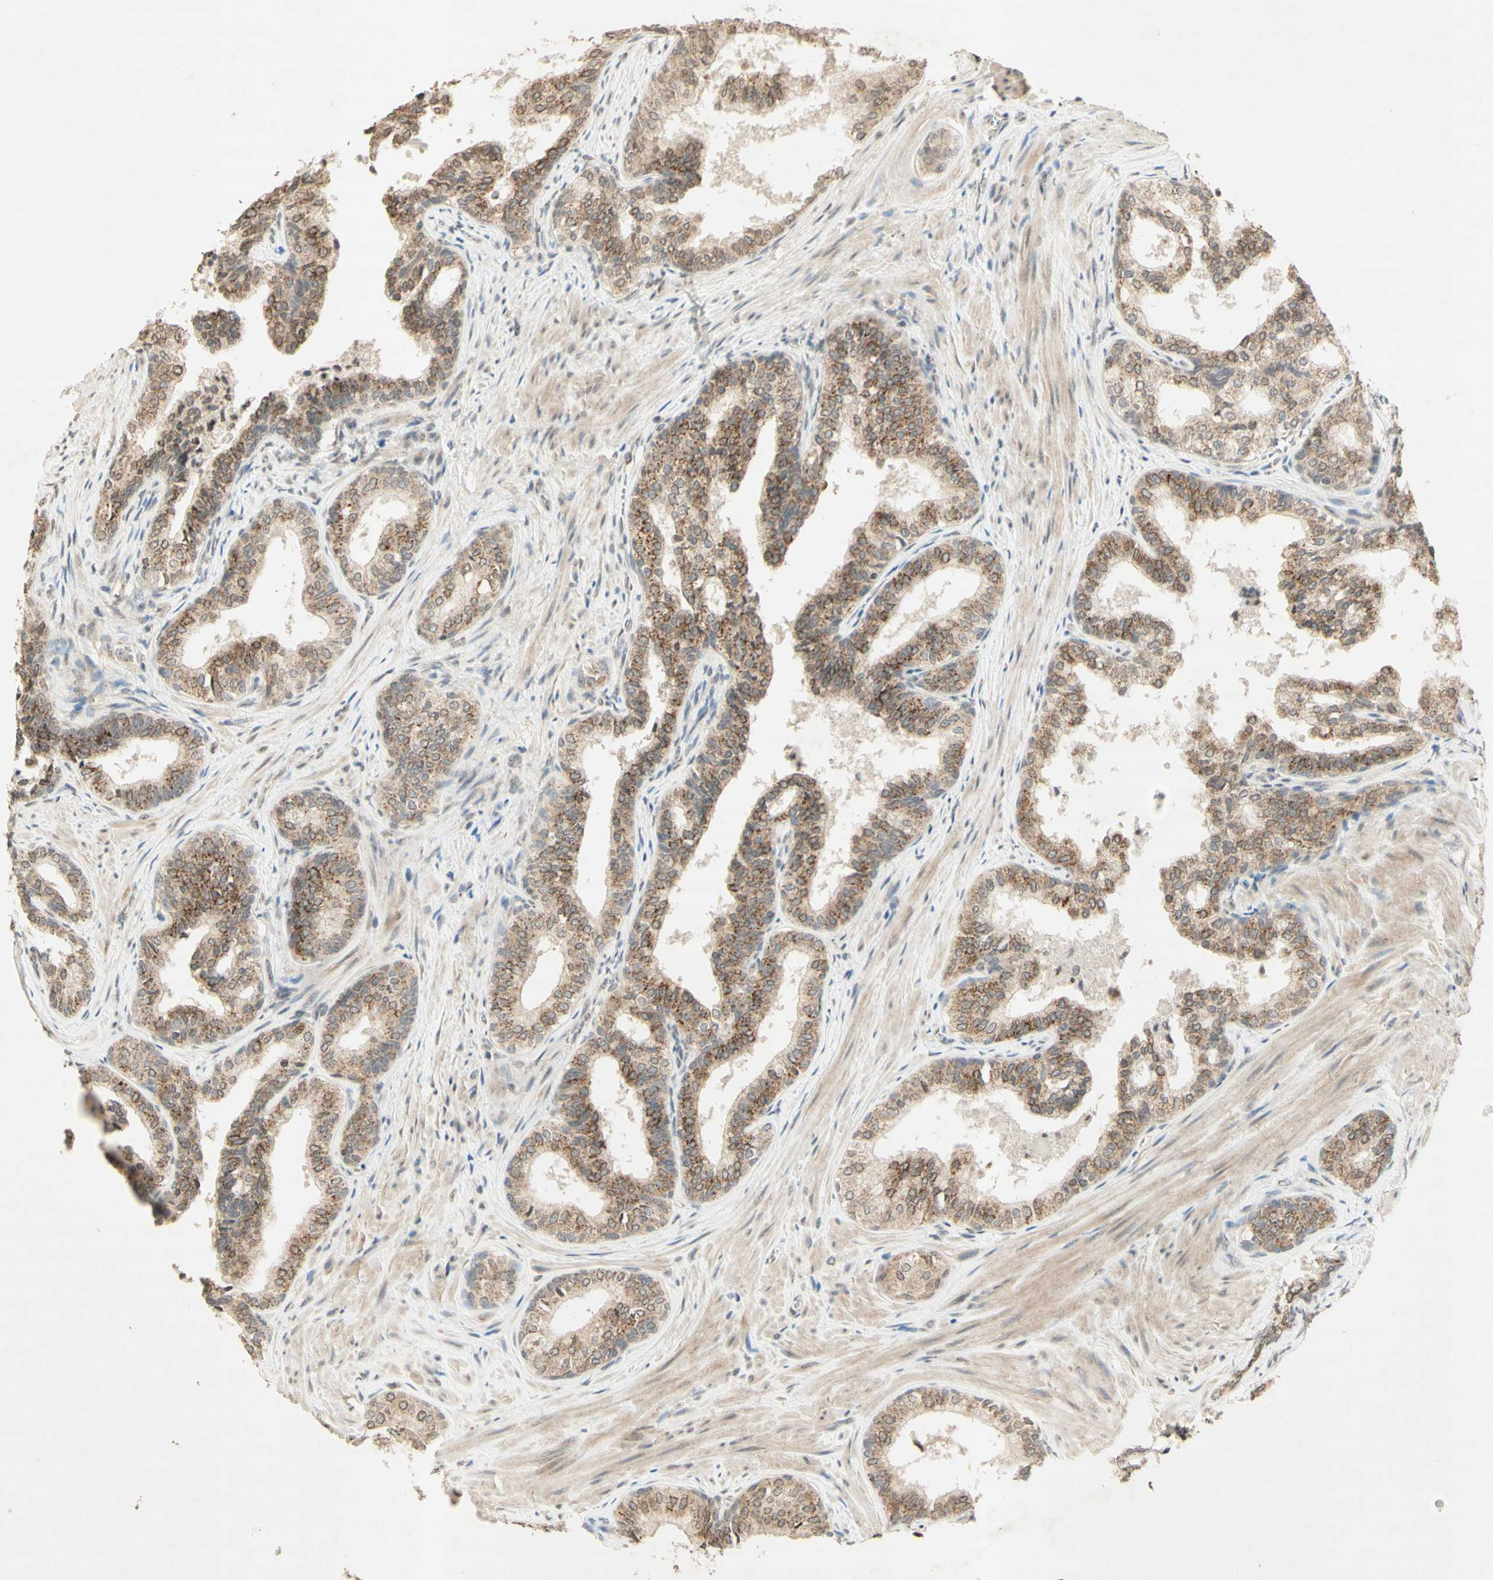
{"staining": {"intensity": "moderate", "quantity": ">75%", "location": "cytoplasmic/membranous"}, "tissue": "prostate cancer", "cell_type": "Tumor cells", "image_type": "cancer", "snomed": [{"axis": "morphology", "description": "Adenocarcinoma, Low grade"}, {"axis": "topography", "description": "Prostate"}], "caption": "Human prostate cancer (low-grade adenocarcinoma) stained with a protein marker shows moderate staining in tumor cells.", "gene": "CCNI", "patient": {"sex": "male", "age": 60}}